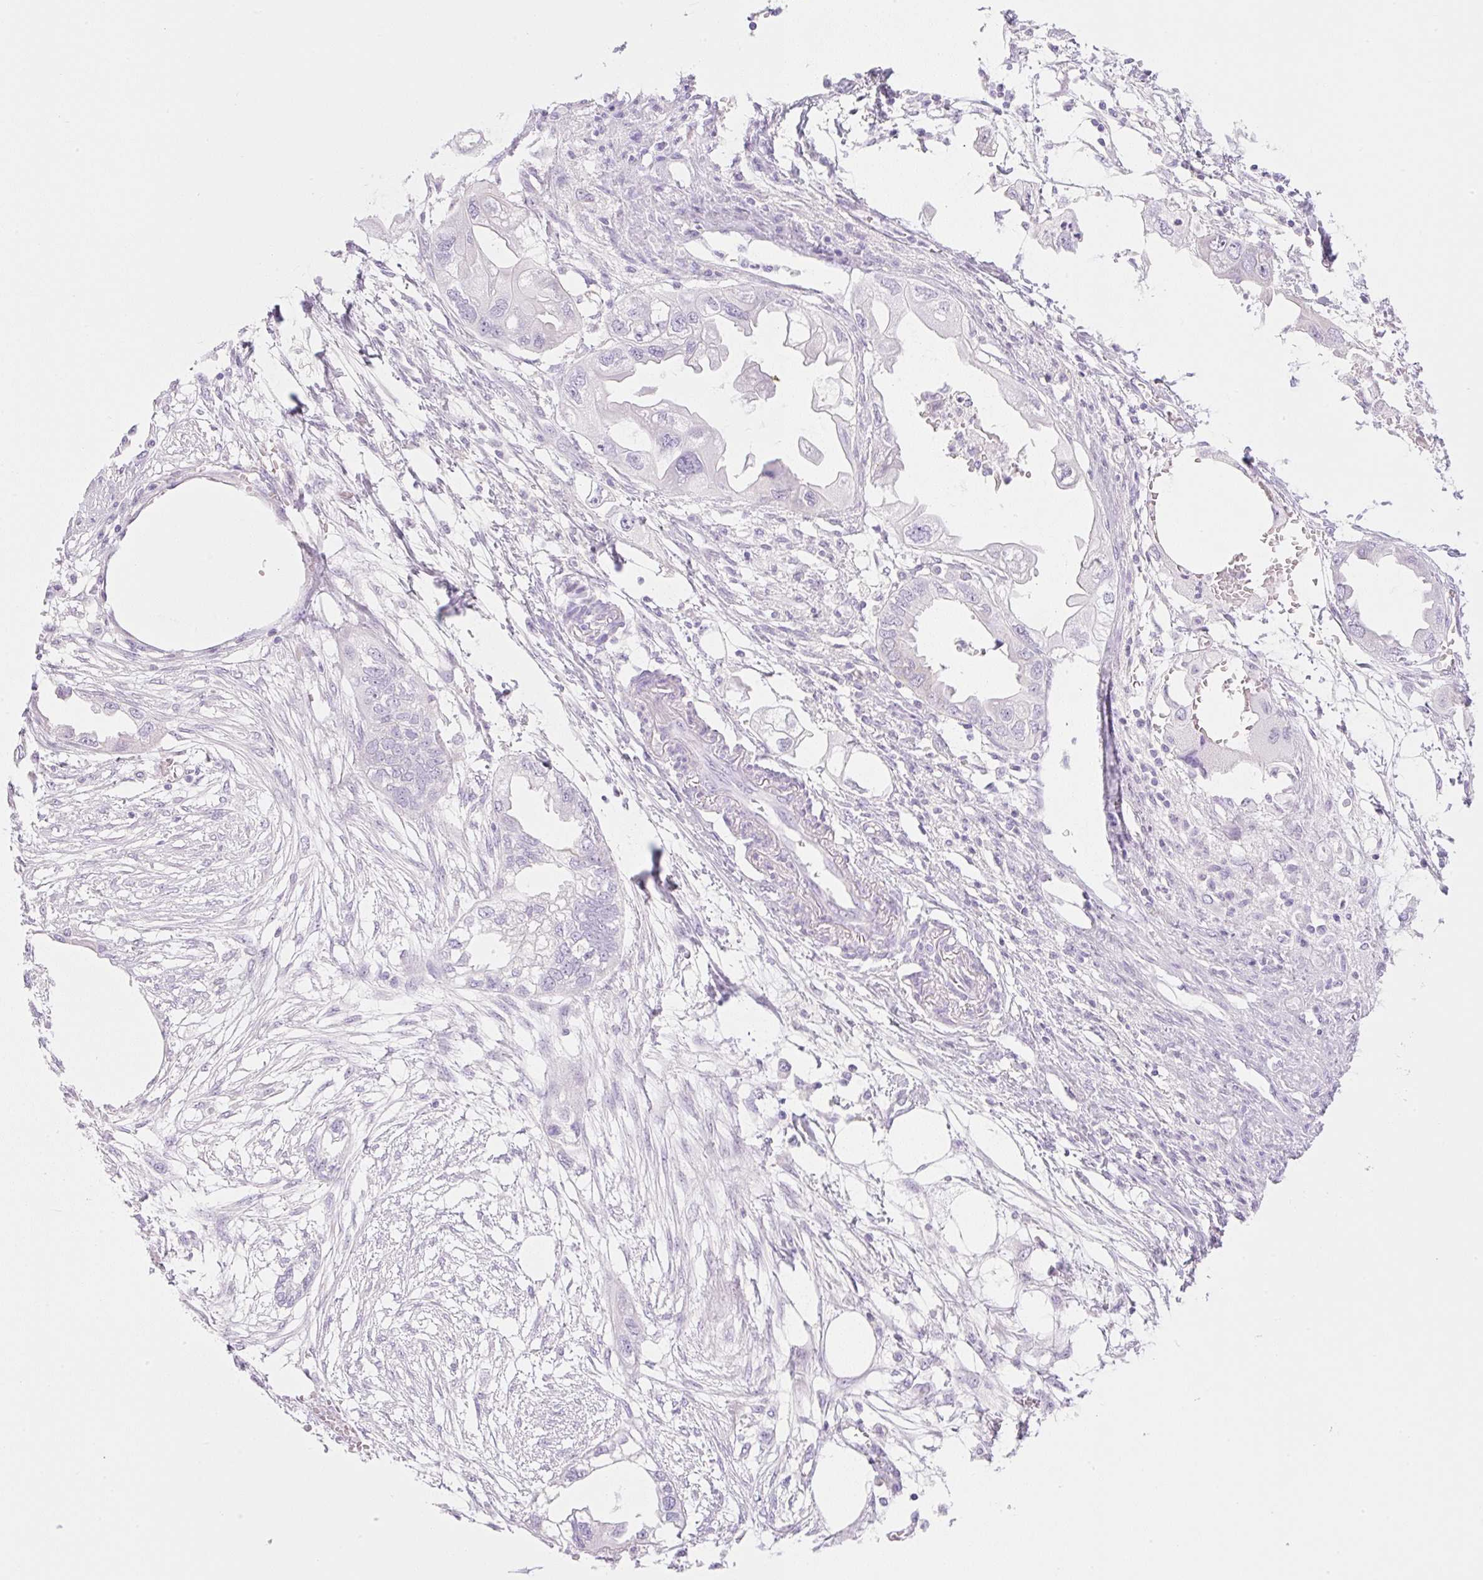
{"staining": {"intensity": "negative", "quantity": "none", "location": "none"}, "tissue": "endometrial cancer", "cell_type": "Tumor cells", "image_type": "cancer", "snomed": [{"axis": "morphology", "description": "Adenocarcinoma, NOS"}, {"axis": "morphology", "description": "Adenocarcinoma, metastatic, NOS"}, {"axis": "topography", "description": "Adipose tissue"}, {"axis": "topography", "description": "Endometrium"}], "caption": "Immunohistochemistry photomicrograph of neoplastic tissue: endometrial metastatic adenocarcinoma stained with DAB reveals no significant protein staining in tumor cells. Nuclei are stained in blue.", "gene": "PALM3", "patient": {"sex": "female", "age": 67}}